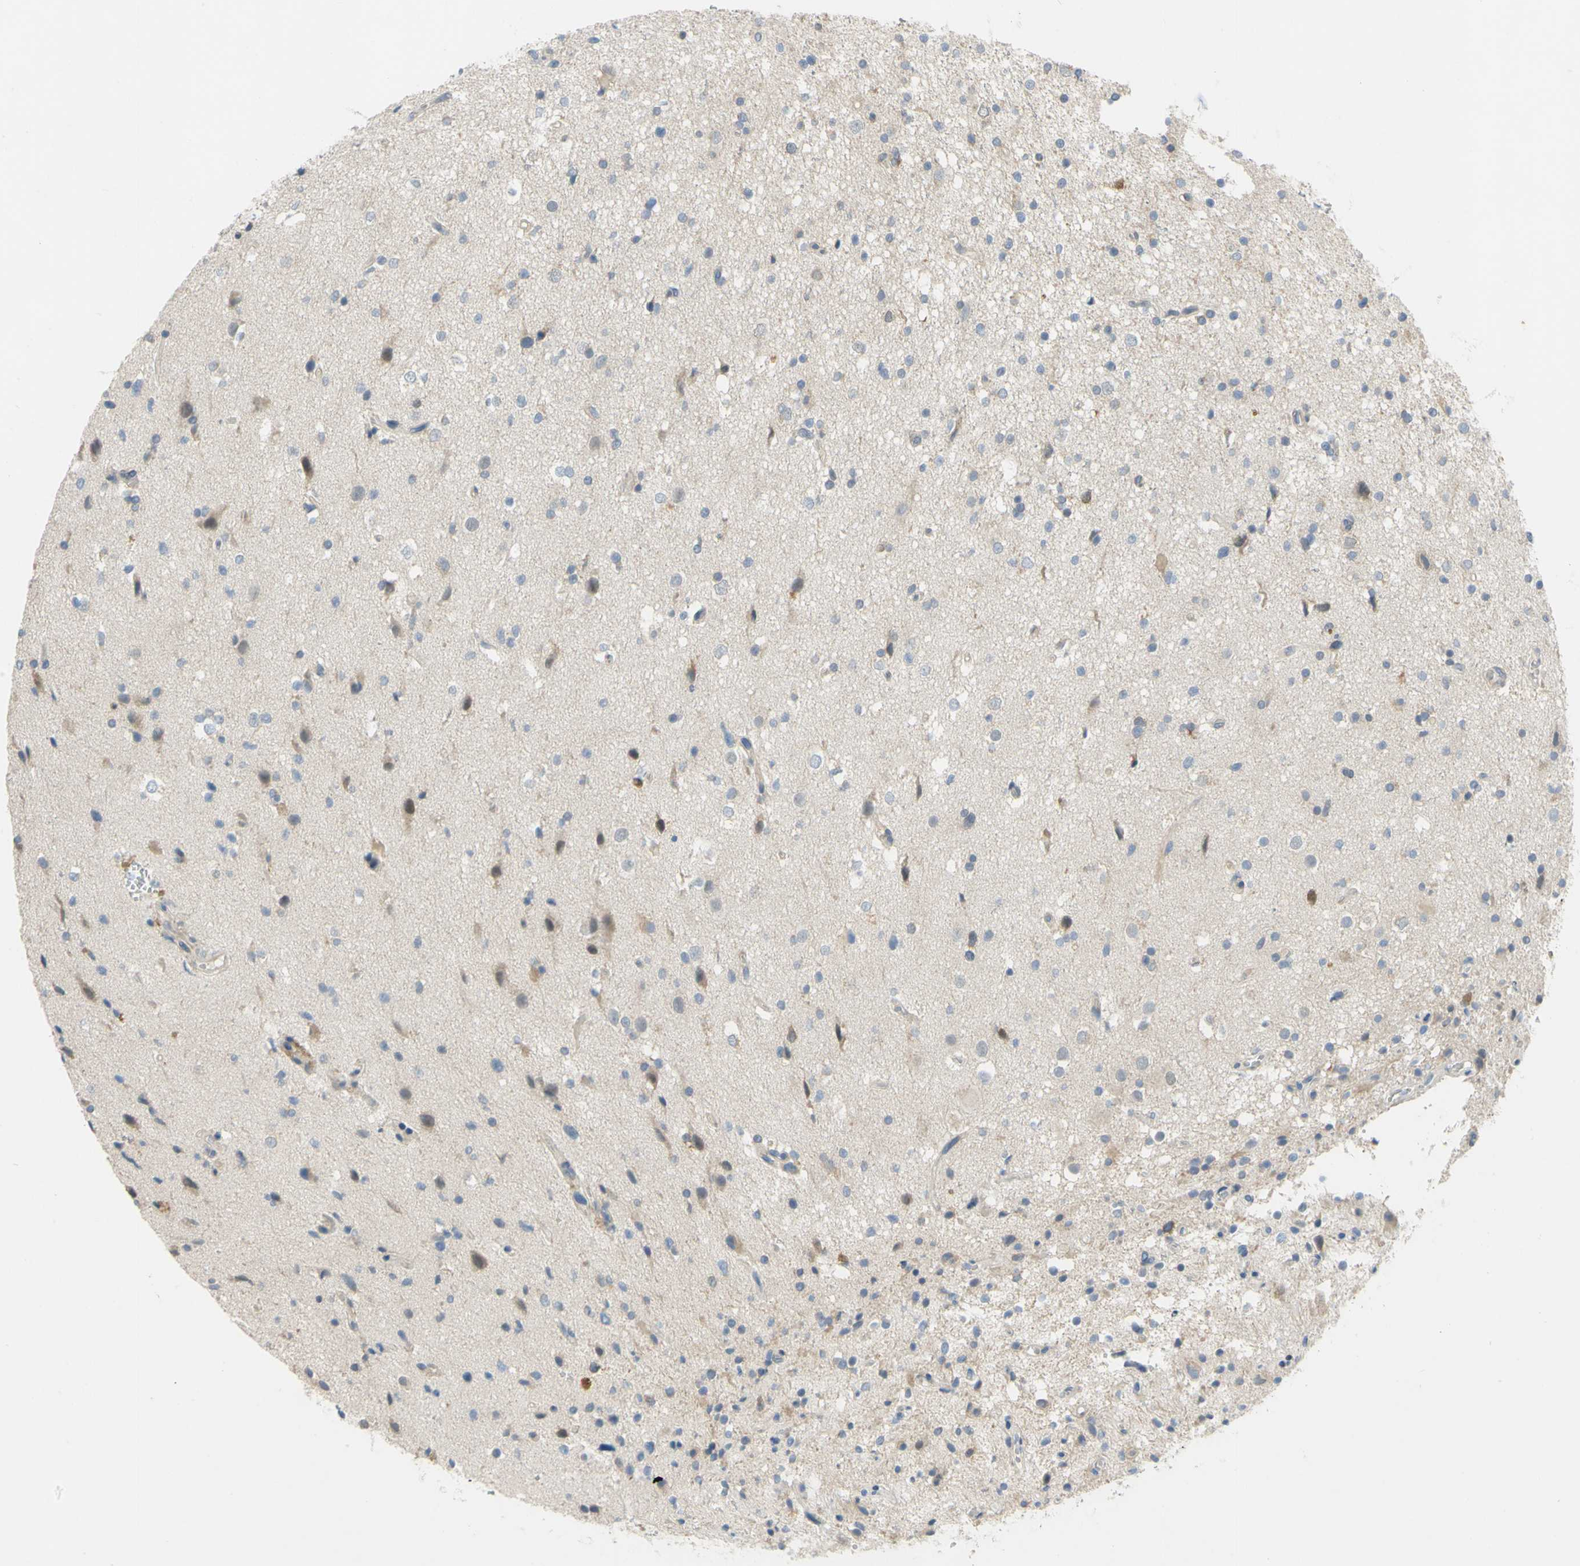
{"staining": {"intensity": "weak", "quantity": "<25%", "location": "cytoplasmic/membranous"}, "tissue": "glioma", "cell_type": "Tumor cells", "image_type": "cancer", "snomed": [{"axis": "morphology", "description": "Glioma, malignant, High grade"}, {"axis": "topography", "description": "Brain"}], "caption": "High power microscopy photomicrograph of an immunohistochemistry (IHC) photomicrograph of glioma, revealing no significant staining in tumor cells.", "gene": "CCNB2", "patient": {"sex": "male", "age": 33}}